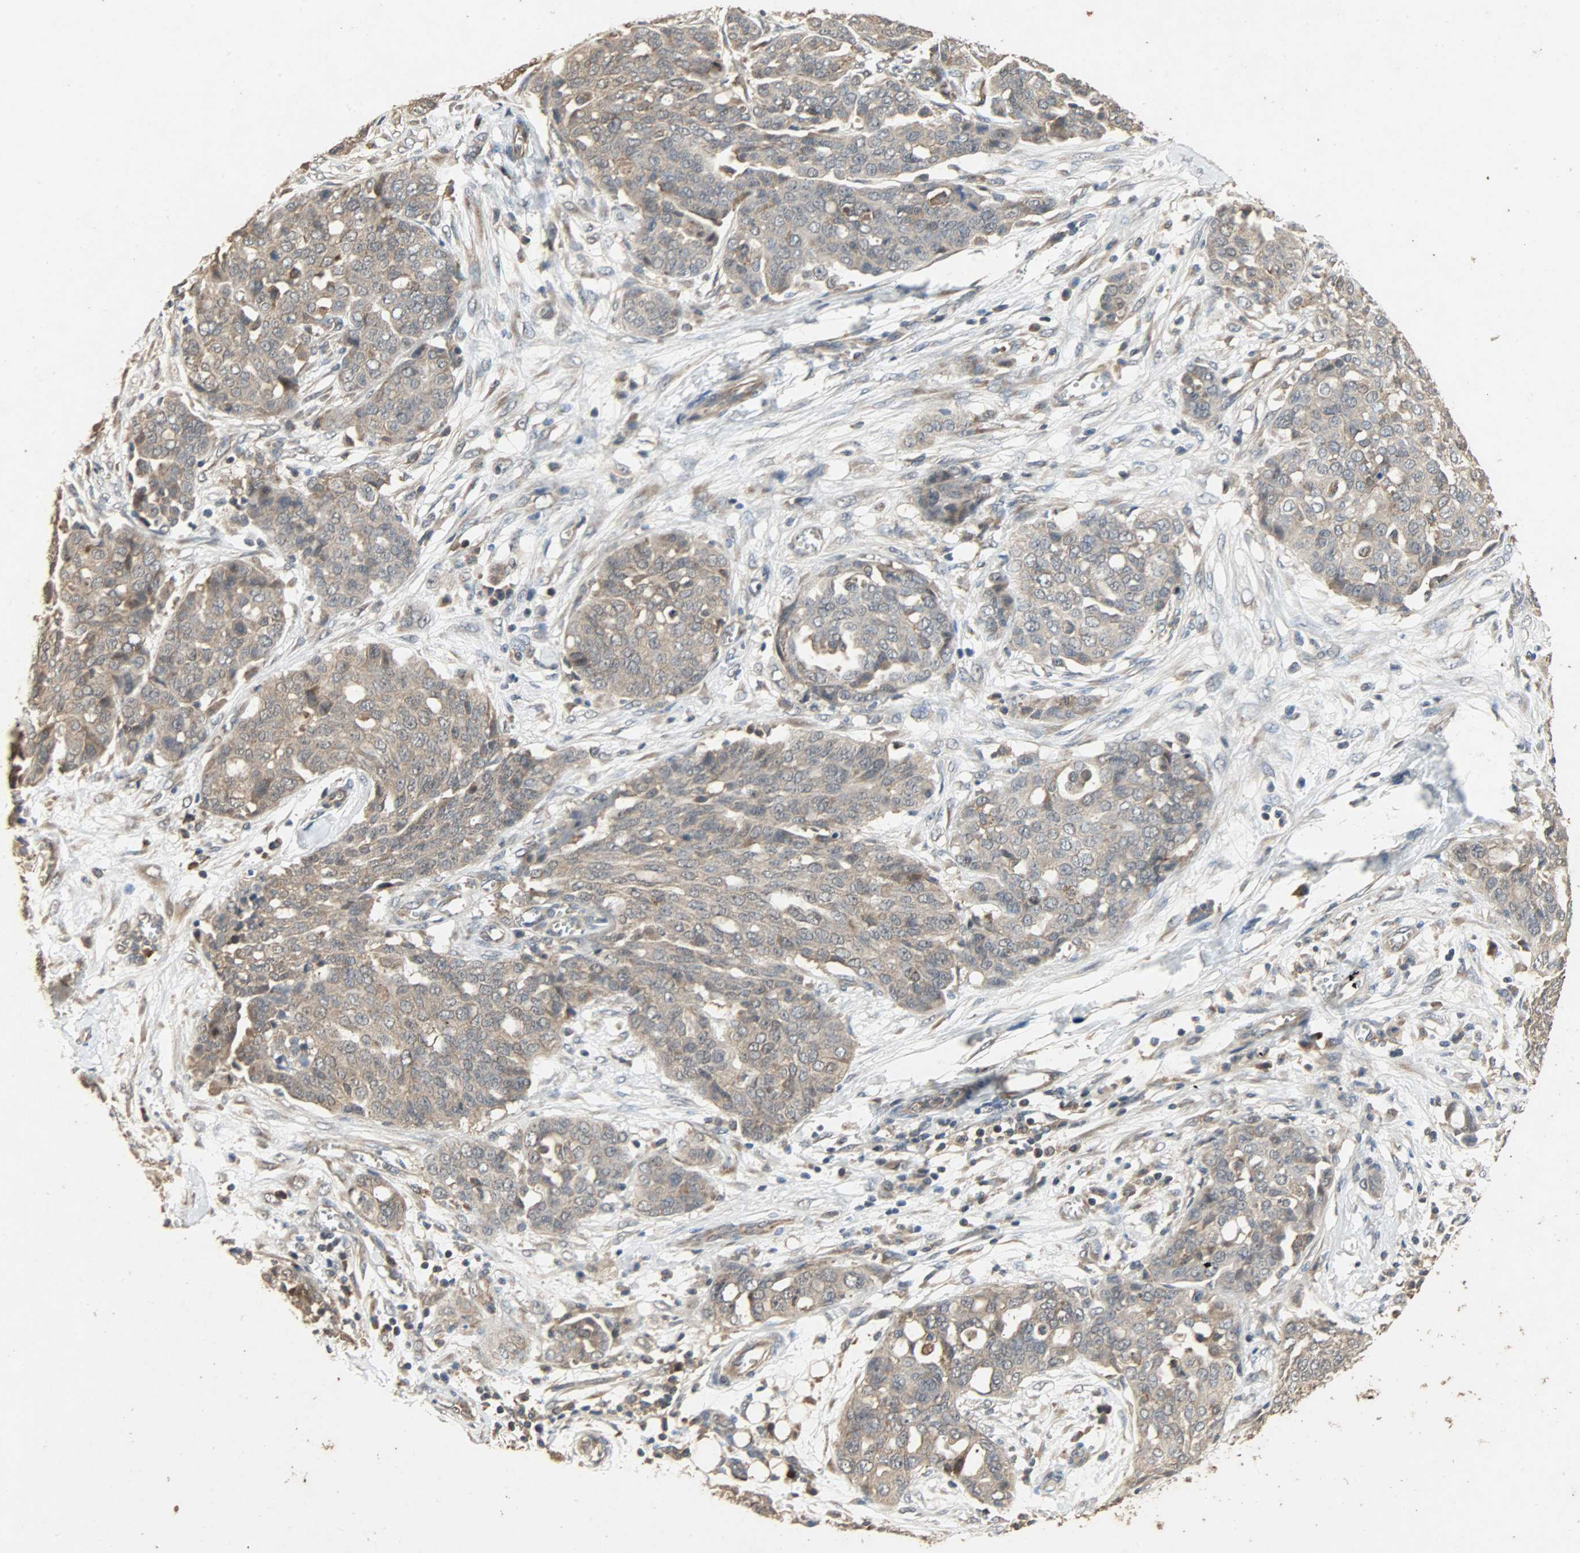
{"staining": {"intensity": "weak", "quantity": ">75%", "location": "cytoplasmic/membranous"}, "tissue": "ovarian cancer", "cell_type": "Tumor cells", "image_type": "cancer", "snomed": [{"axis": "morphology", "description": "Cystadenocarcinoma, serous, NOS"}, {"axis": "topography", "description": "Soft tissue"}, {"axis": "topography", "description": "Ovary"}], "caption": "This is a photomicrograph of immunohistochemistry (IHC) staining of ovarian cancer (serous cystadenocarcinoma), which shows weak expression in the cytoplasmic/membranous of tumor cells.", "gene": "CDKN2C", "patient": {"sex": "female", "age": 57}}